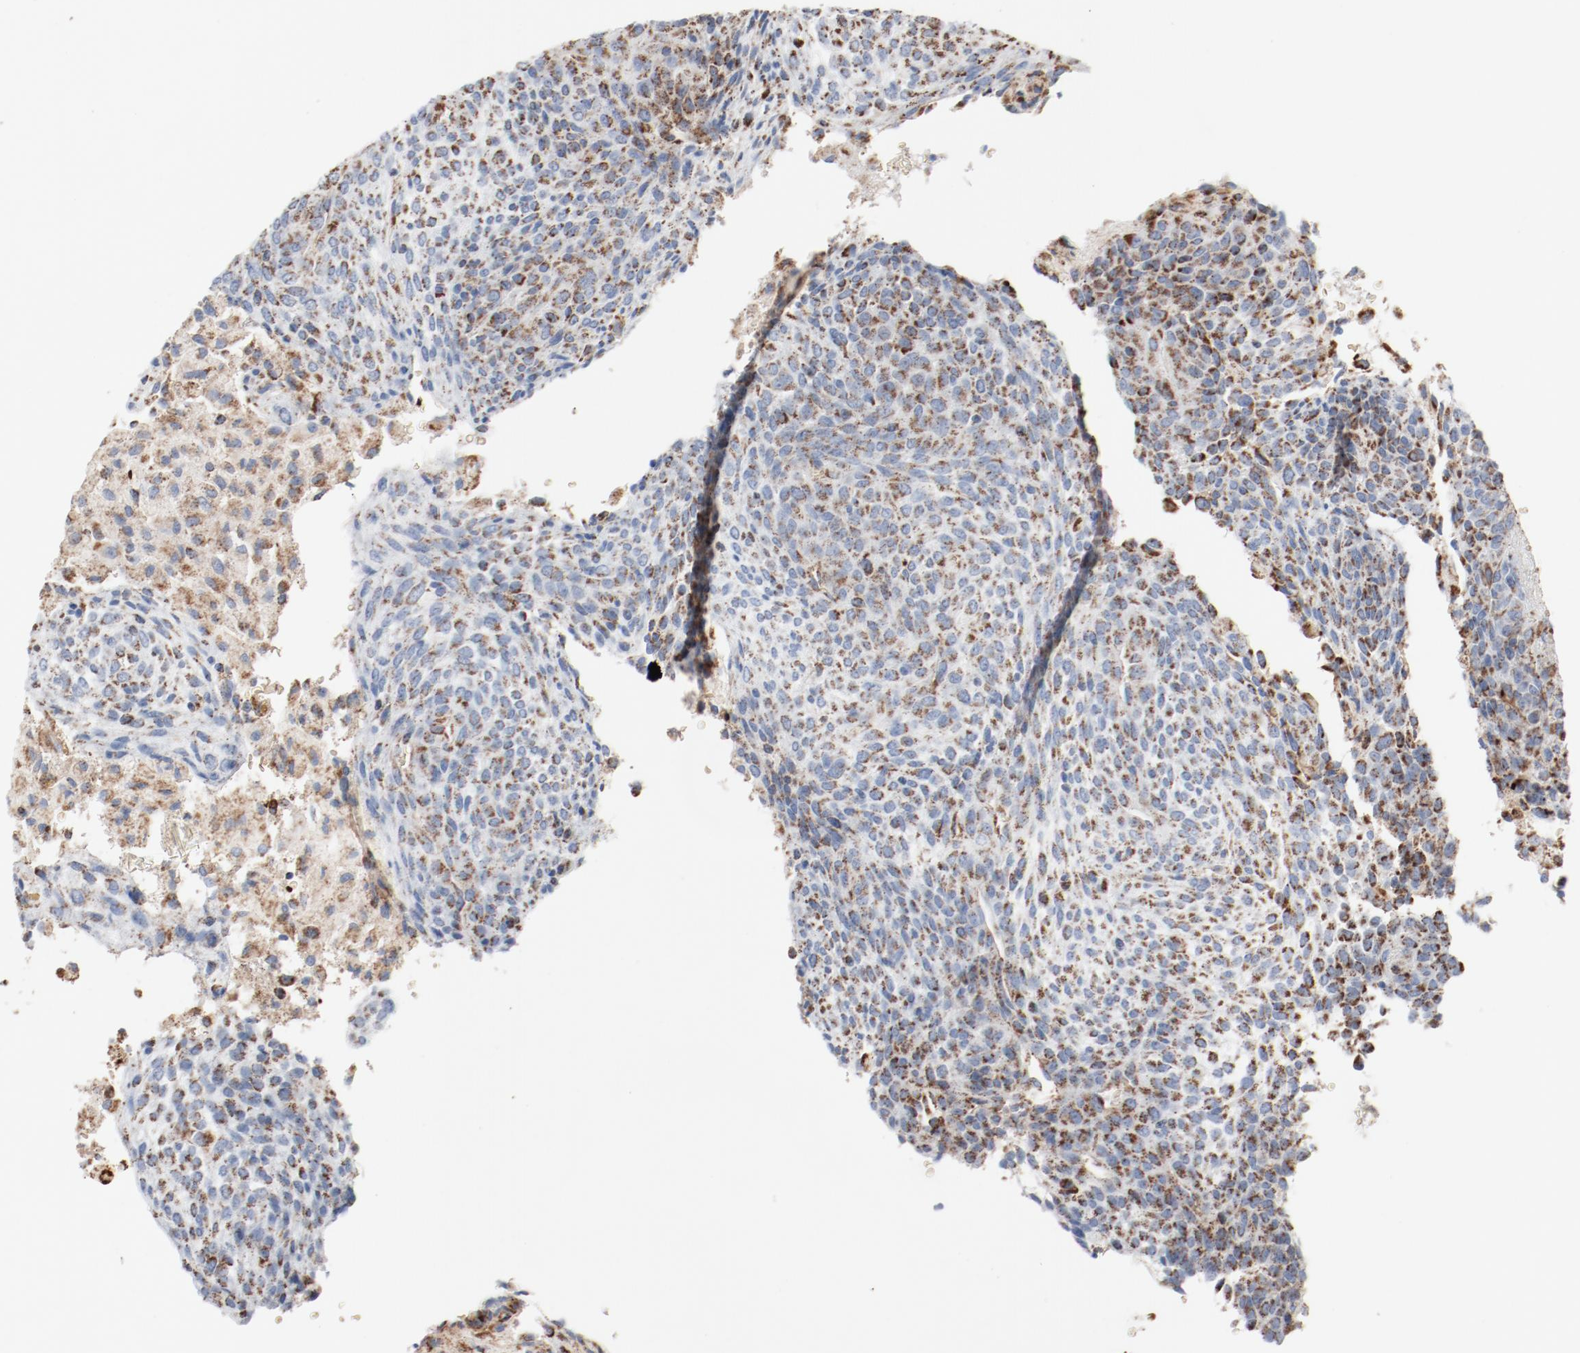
{"staining": {"intensity": "weak", "quantity": "25%-75%", "location": "cytoplasmic/membranous"}, "tissue": "glioma", "cell_type": "Tumor cells", "image_type": "cancer", "snomed": [{"axis": "morphology", "description": "Glioma, malignant, High grade"}, {"axis": "topography", "description": "Cerebral cortex"}], "caption": "Immunohistochemical staining of human glioma reveals low levels of weak cytoplasmic/membranous protein expression in approximately 25%-75% of tumor cells. (Stains: DAB (3,3'-diaminobenzidine) in brown, nuclei in blue, Microscopy: brightfield microscopy at high magnification).", "gene": "NDUFB8", "patient": {"sex": "female", "age": 55}}